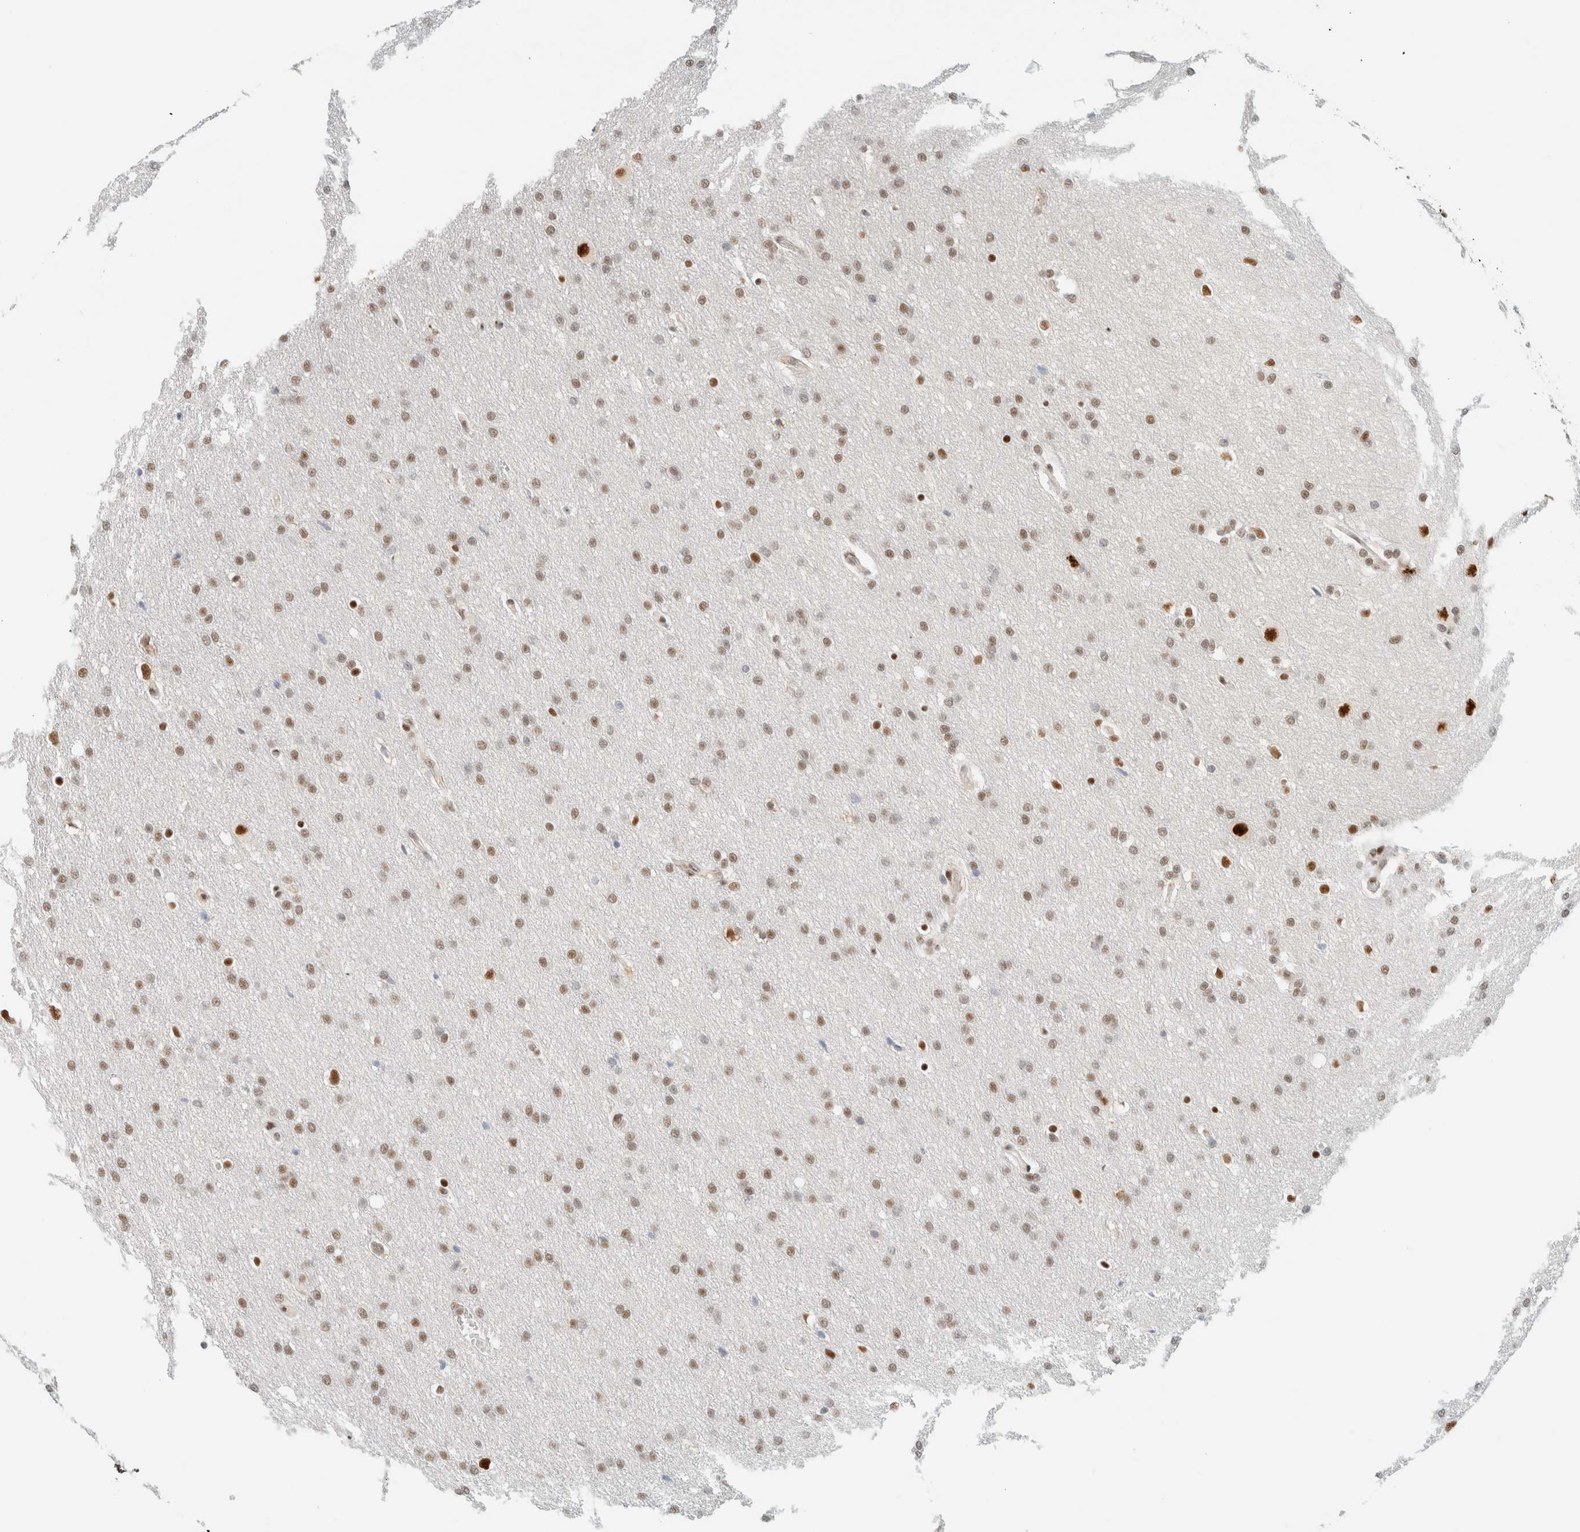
{"staining": {"intensity": "moderate", "quantity": "25%-75%", "location": "nuclear"}, "tissue": "glioma", "cell_type": "Tumor cells", "image_type": "cancer", "snomed": [{"axis": "morphology", "description": "Glioma, malignant, Low grade"}, {"axis": "topography", "description": "Brain"}], "caption": "Protein analysis of glioma tissue reveals moderate nuclear expression in approximately 25%-75% of tumor cells.", "gene": "ZNF683", "patient": {"sex": "female", "age": 37}}